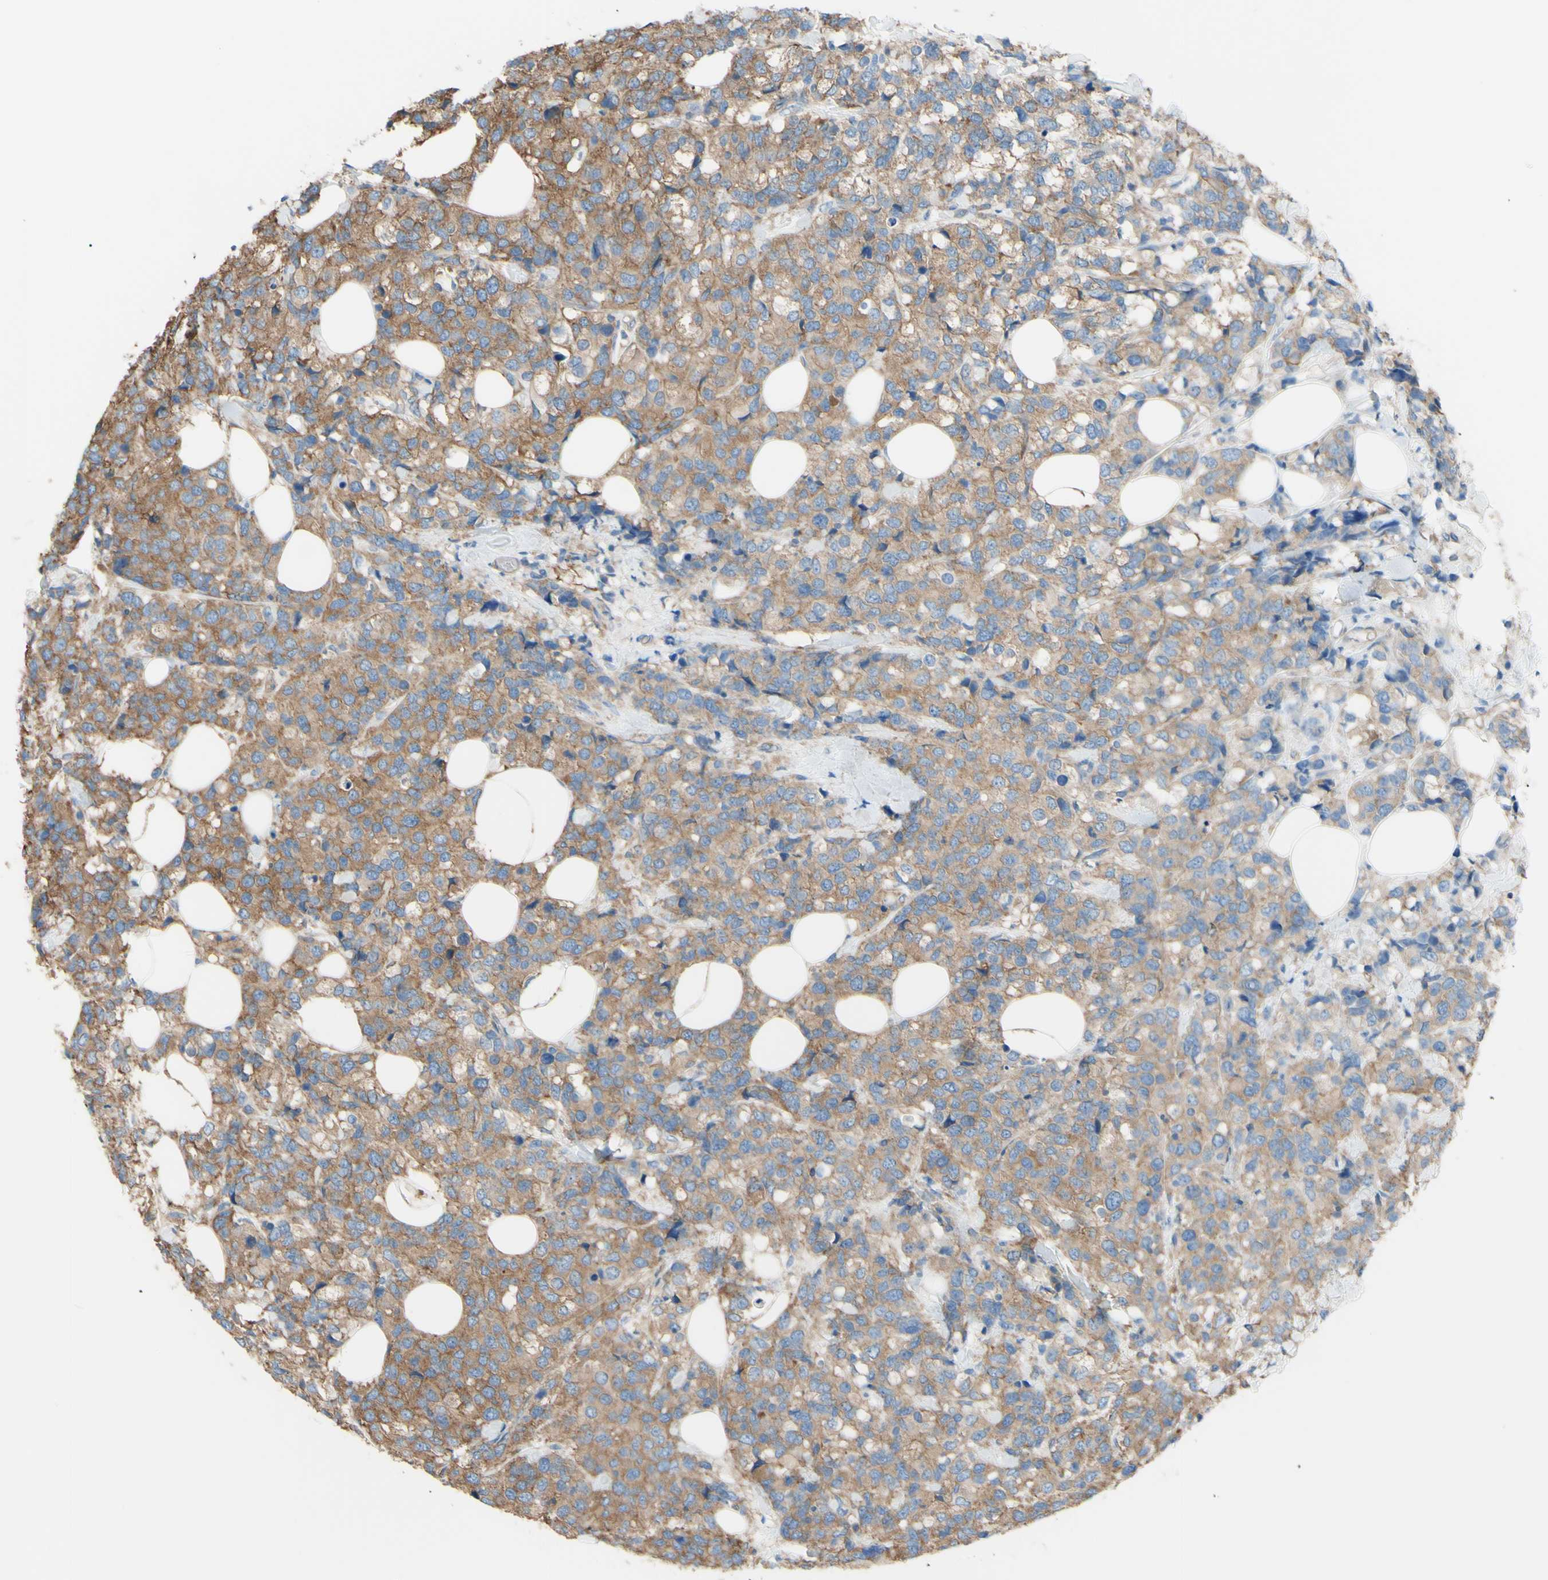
{"staining": {"intensity": "weak", "quantity": ">75%", "location": "cytoplasmic/membranous"}, "tissue": "breast cancer", "cell_type": "Tumor cells", "image_type": "cancer", "snomed": [{"axis": "morphology", "description": "Lobular carcinoma"}, {"axis": "topography", "description": "Breast"}], "caption": "There is low levels of weak cytoplasmic/membranous positivity in tumor cells of breast cancer, as demonstrated by immunohistochemical staining (brown color).", "gene": "ADD1", "patient": {"sex": "female", "age": 59}}